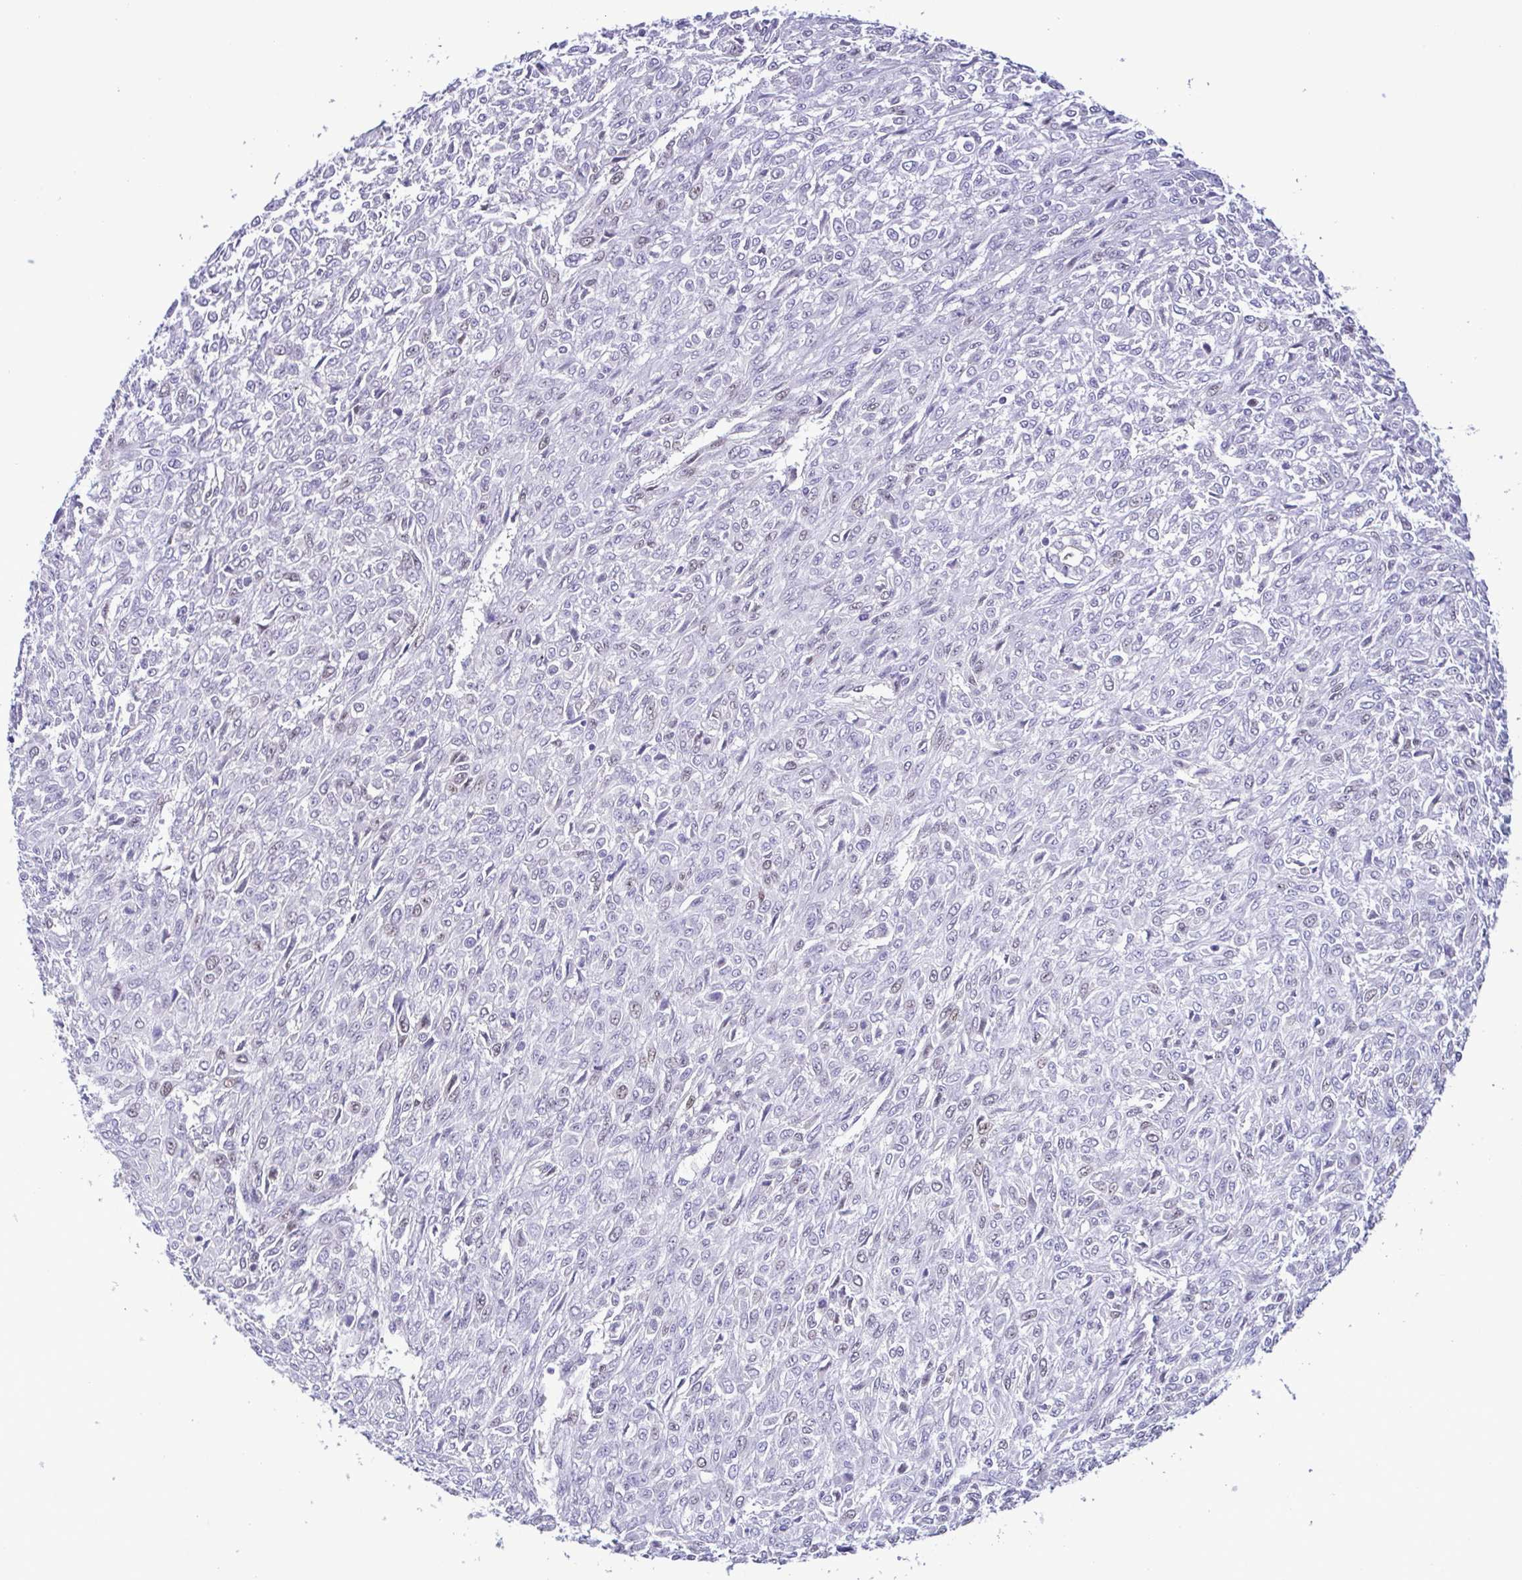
{"staining": {"intensity": "negative", "quantity": "none", "location": "none"}, "tissue": "renal cancer", "cell_type": "Tumor cells", "image_type": "cancer", "snomed": [{"axis": "morphology", "description": "Adenocarcinoma, NOS"}, {"axis": "topography", "description": "Kidney"}], "caption": "Immunohistochemistry of human renal cancer reveals no positivity in tumor cells.", "gene": "TIPIN", "patient": {"sex": "male", "age": 58}}